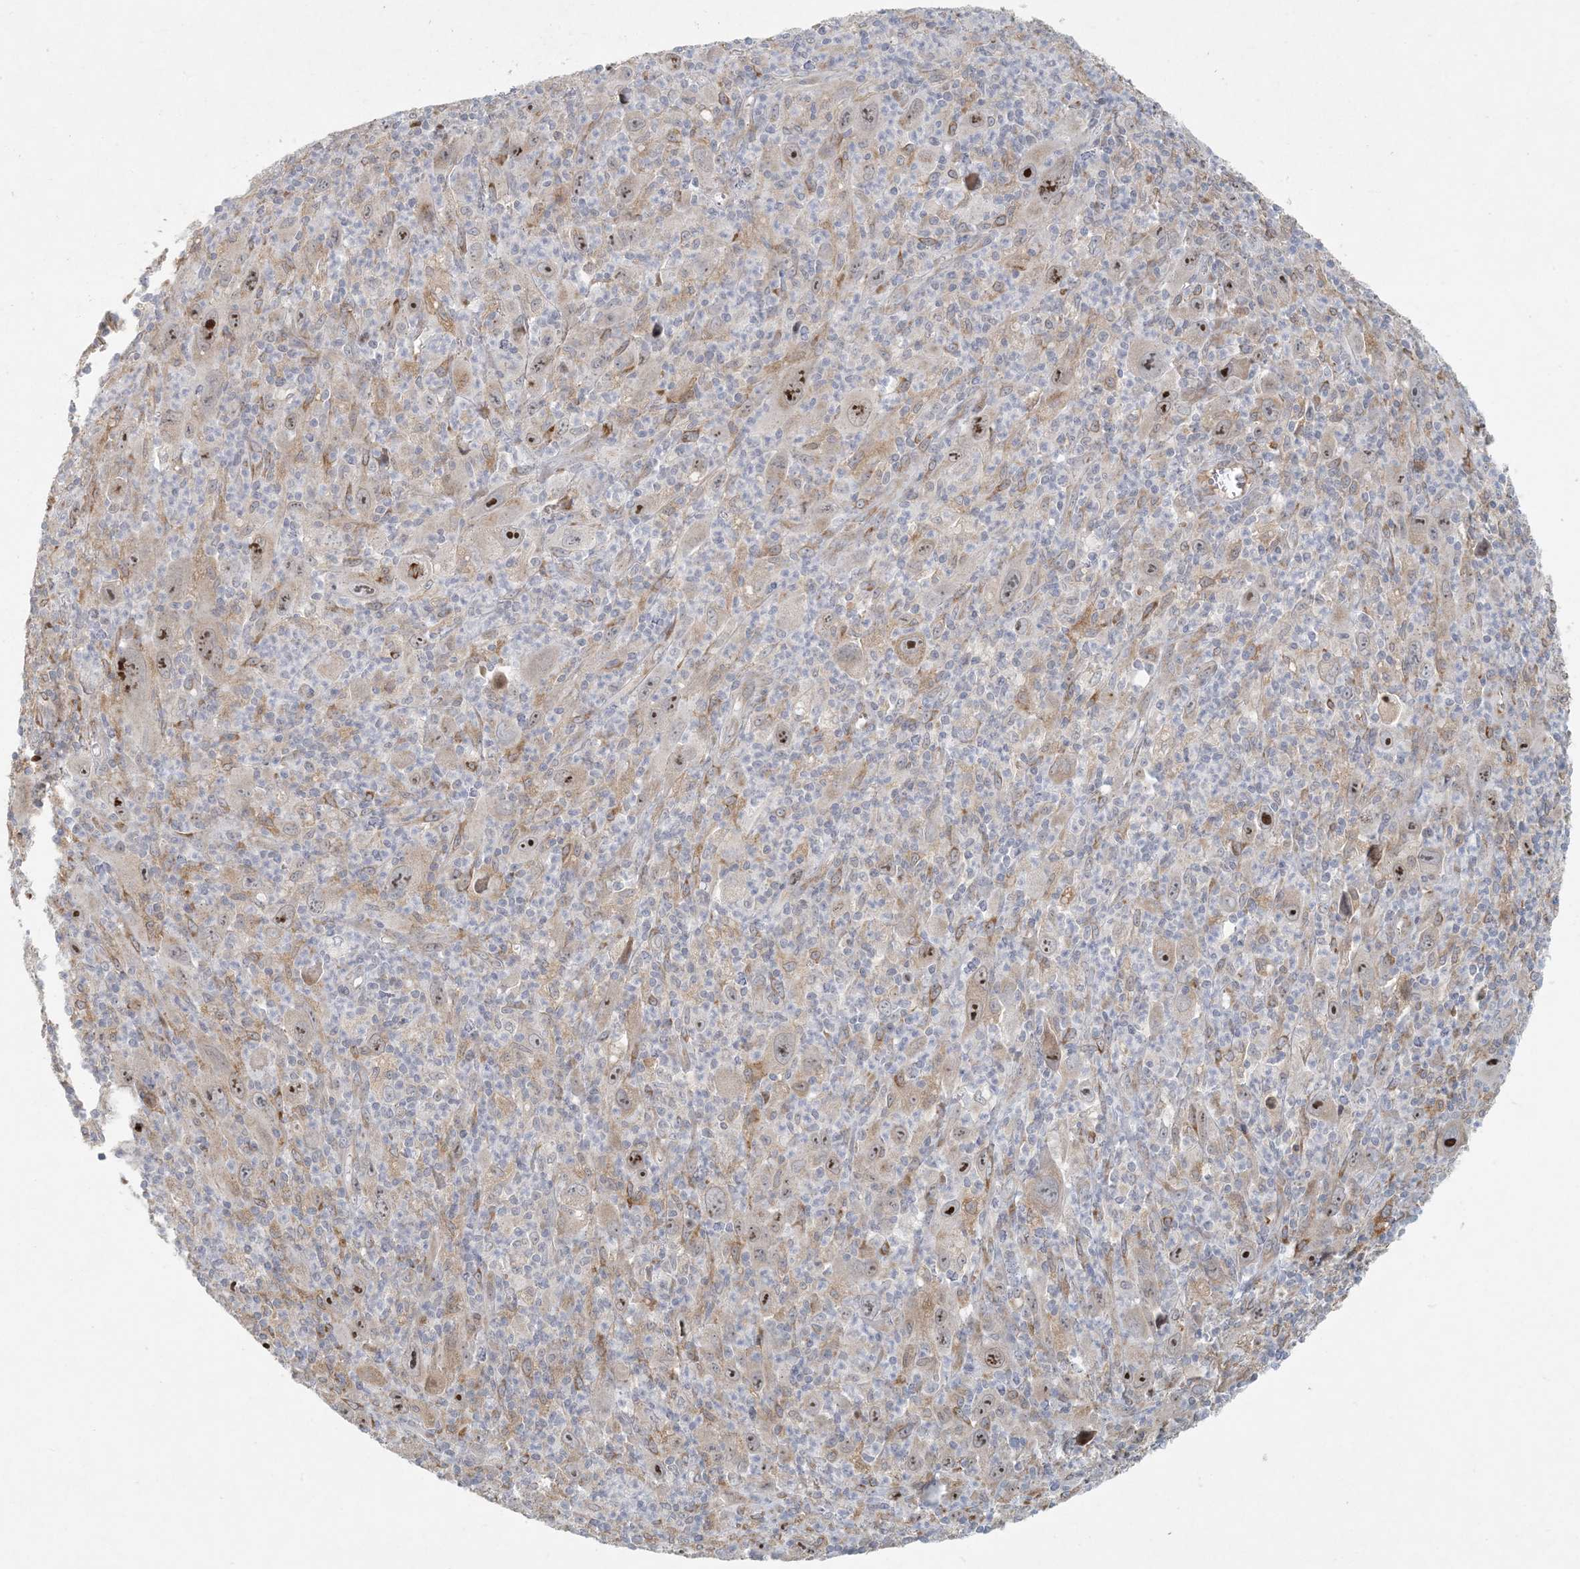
{"staining": {"intensity": "strong", "quantity": ">75%", "location": "nuclear"}, "tissue": "melanoma", "cell_type": "Tumor cells", "image_type": "cancer", "snomed": [{"axis": "morphology", "description": "Malignant melanoma, Metastatic site"}, {"axis": "topography", "description": "Skin"}], "caption": "Malignant melanoma (metastatic site) tissue reveals strong nuclear staining in approximately >75% of tumor cells, visualized by immunohistochemistry.", "gene": "HACL1", "patient": {"sex": "female", "age": 56}}